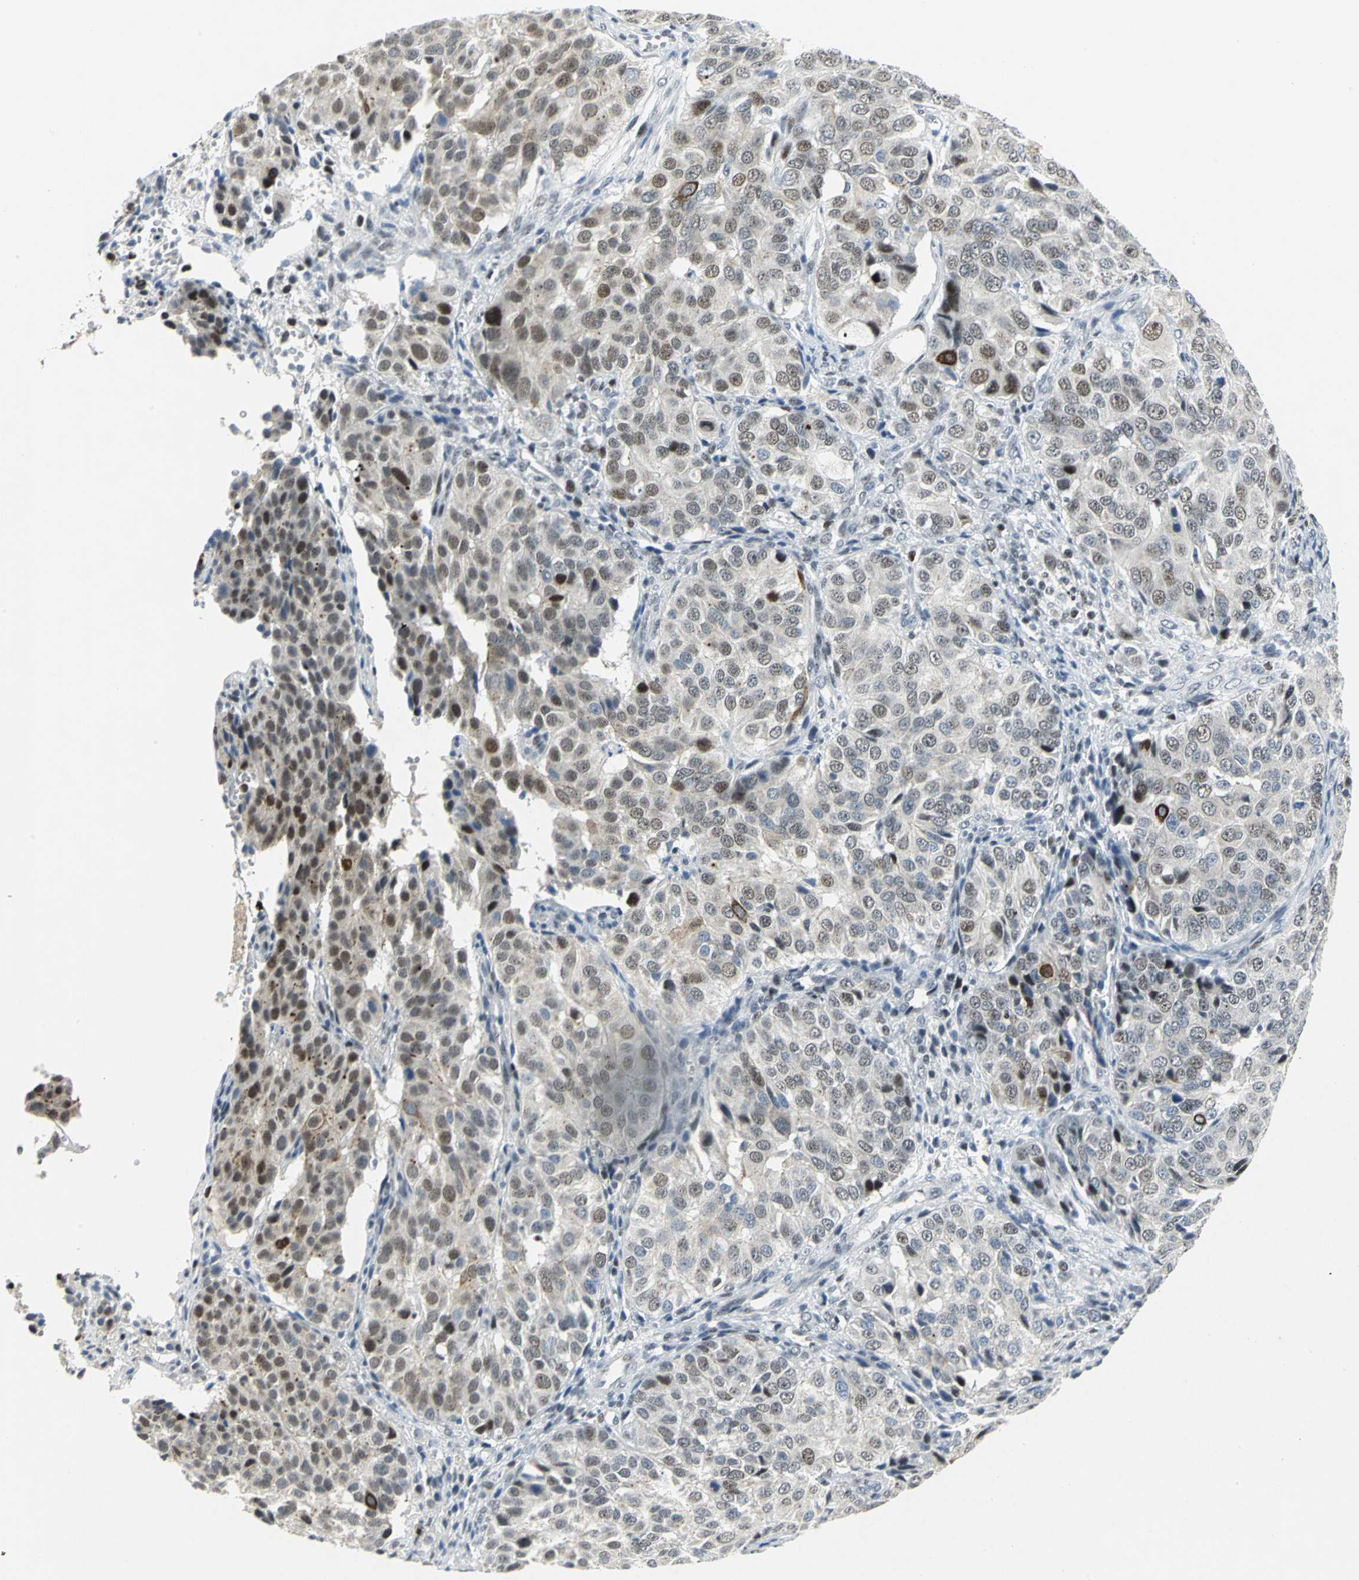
{"staining": {"intensity": "moderate", "quantity": "25%-75%", "location": "nuclear"}, "tissue": "ovarian cancer", "cell_type": "Tumor cells", "image_type": "cancer", "snomed": [{"axis": "morphology", "description": "Carcinoma, endometroid"}, {"axis": "topography", "description": "Ovary"}], "caption": "The immunohistochemical stain shows moderate nuclear expression in tumor cells of ovarian endometroid carcinoma tissue. (DAB IHC, brown staining for protein, blue staining for nuclei).", "gene": "RPA1", "patient": {"sex": "female", "age": 51}}